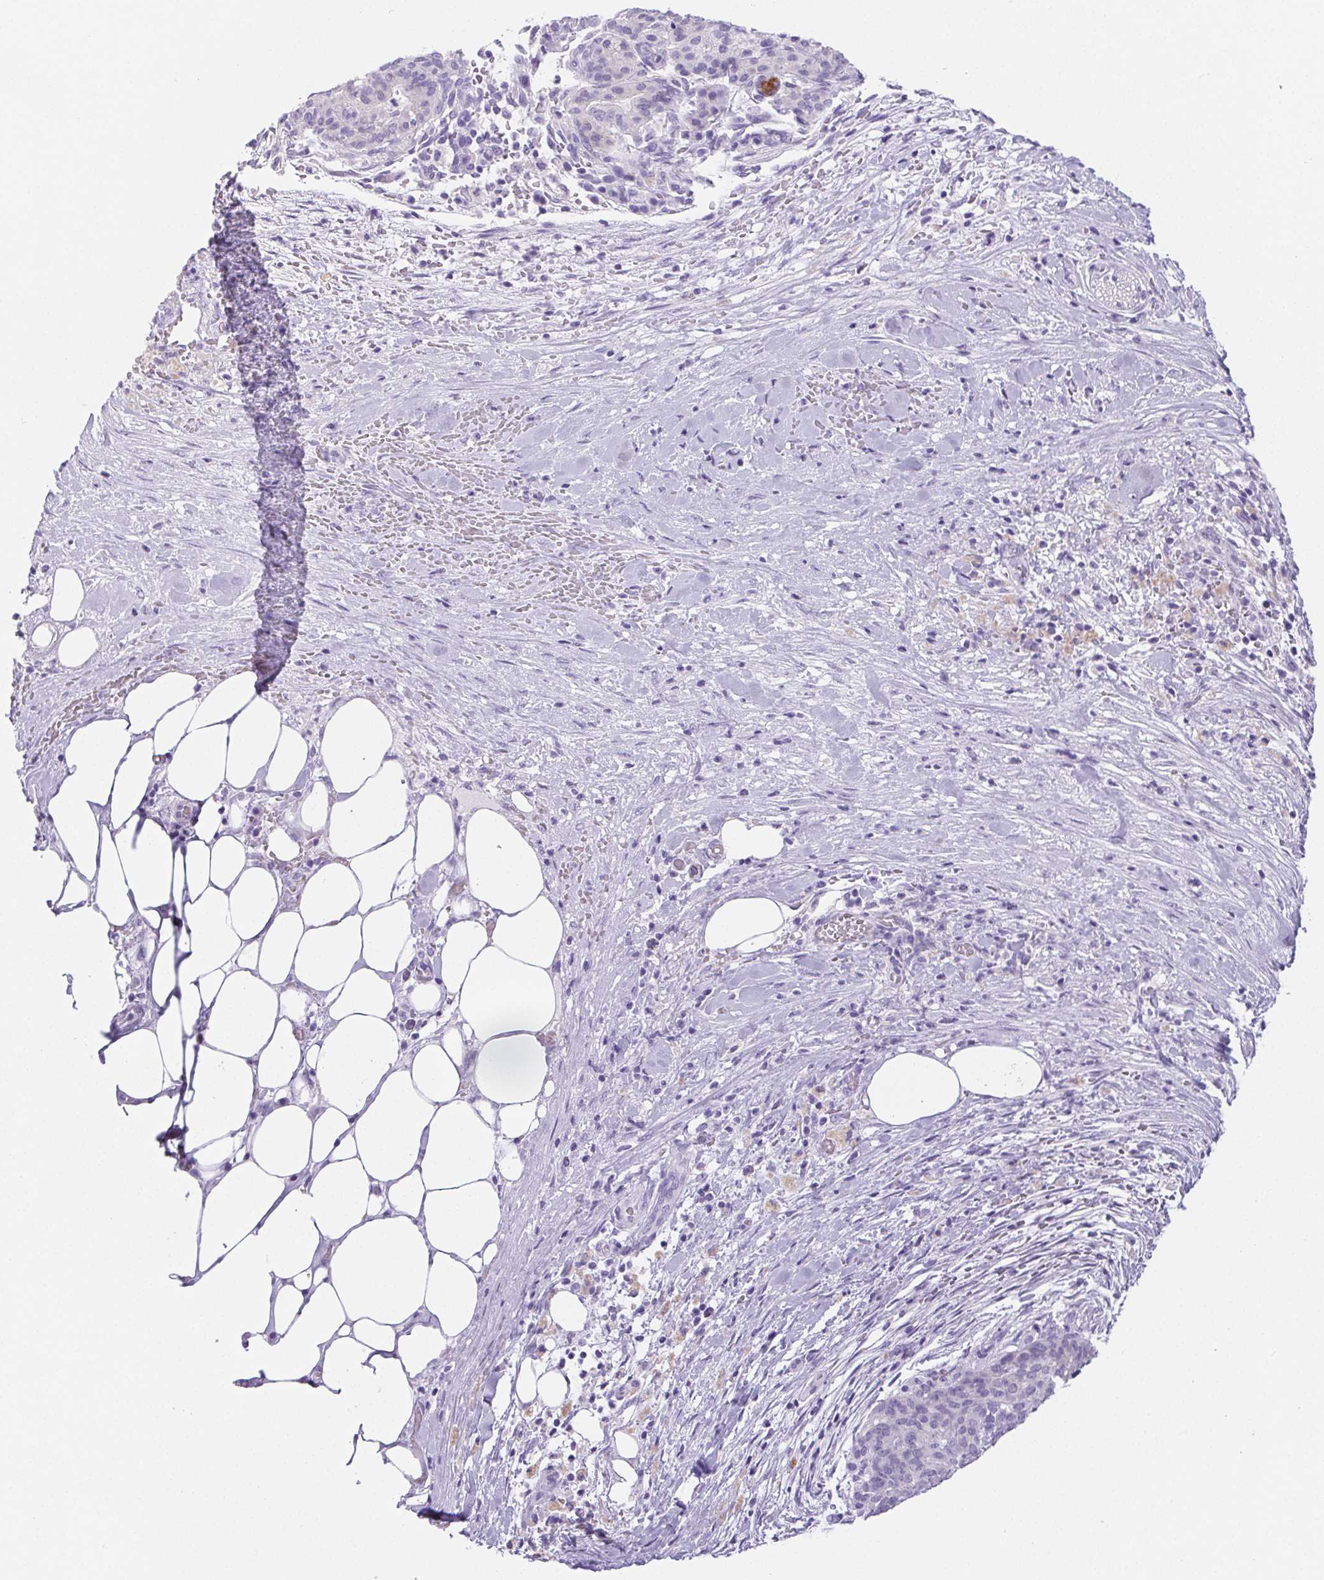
{"staining": {"intensity": "negative", "quantity": "none", "location": "none"}, "tissue": "pancreatic cancer", "cell_type": "Tumor cells", "image_type": "cancer", "snomed": [{"axis": "morphology", "description": "Adenocarcinoma, NOS"}, {"axis": "topography", "description": "Pancreas"}], "caption": "Immunohistochemical staining of pancreatic cancer shows no significant positivity in tumor cells. Brightfield microscopy of immunohistochemistry (IHC) stained with DAB (brown) and hematoxylin (blue), captured at high magnification.", "gene": "PNLIP", "patient": {"sex": "male", "age": 44}}